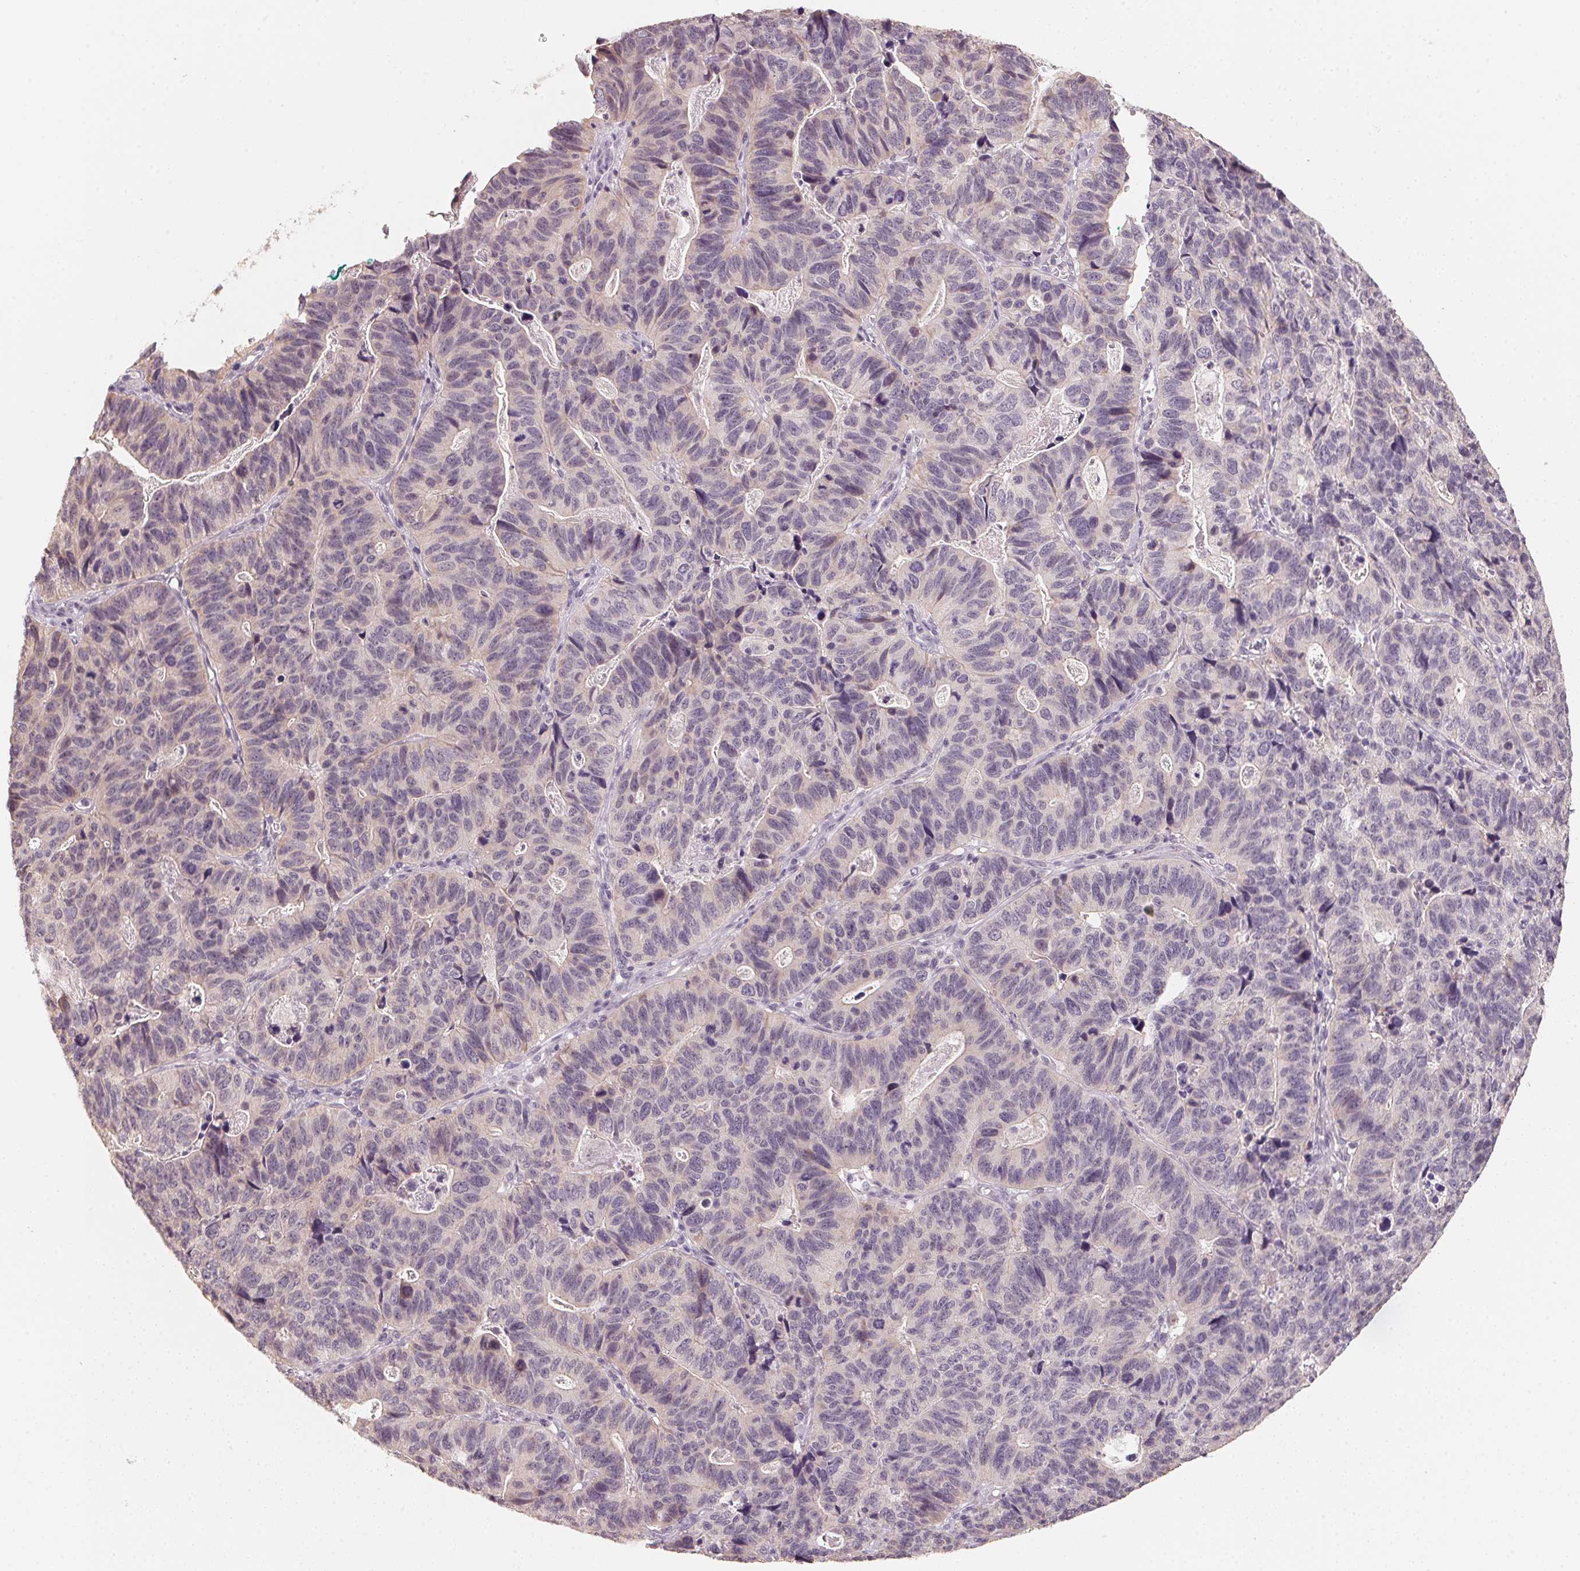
{"staining": {"intensity": "weak", "quantity": "<25%", "location": "cytoplasmic/membranous"}, "tissue": "stomach cancer", "cell_type": "Tumor cells", "image_type": "cancer", "snomed": [{"axis": "morphology", "description": "Adenocarcinoma, NOS"}, {"axis": "topography", "description": "Stomach, upper"}], "caption": "Immunohistochemistry image of human stomach cancer stained for a protein (brown), which exhibits no staining in tumor cells.", "gene": "ANKRD31", "patient": {"sex": "female", "age": 67}}